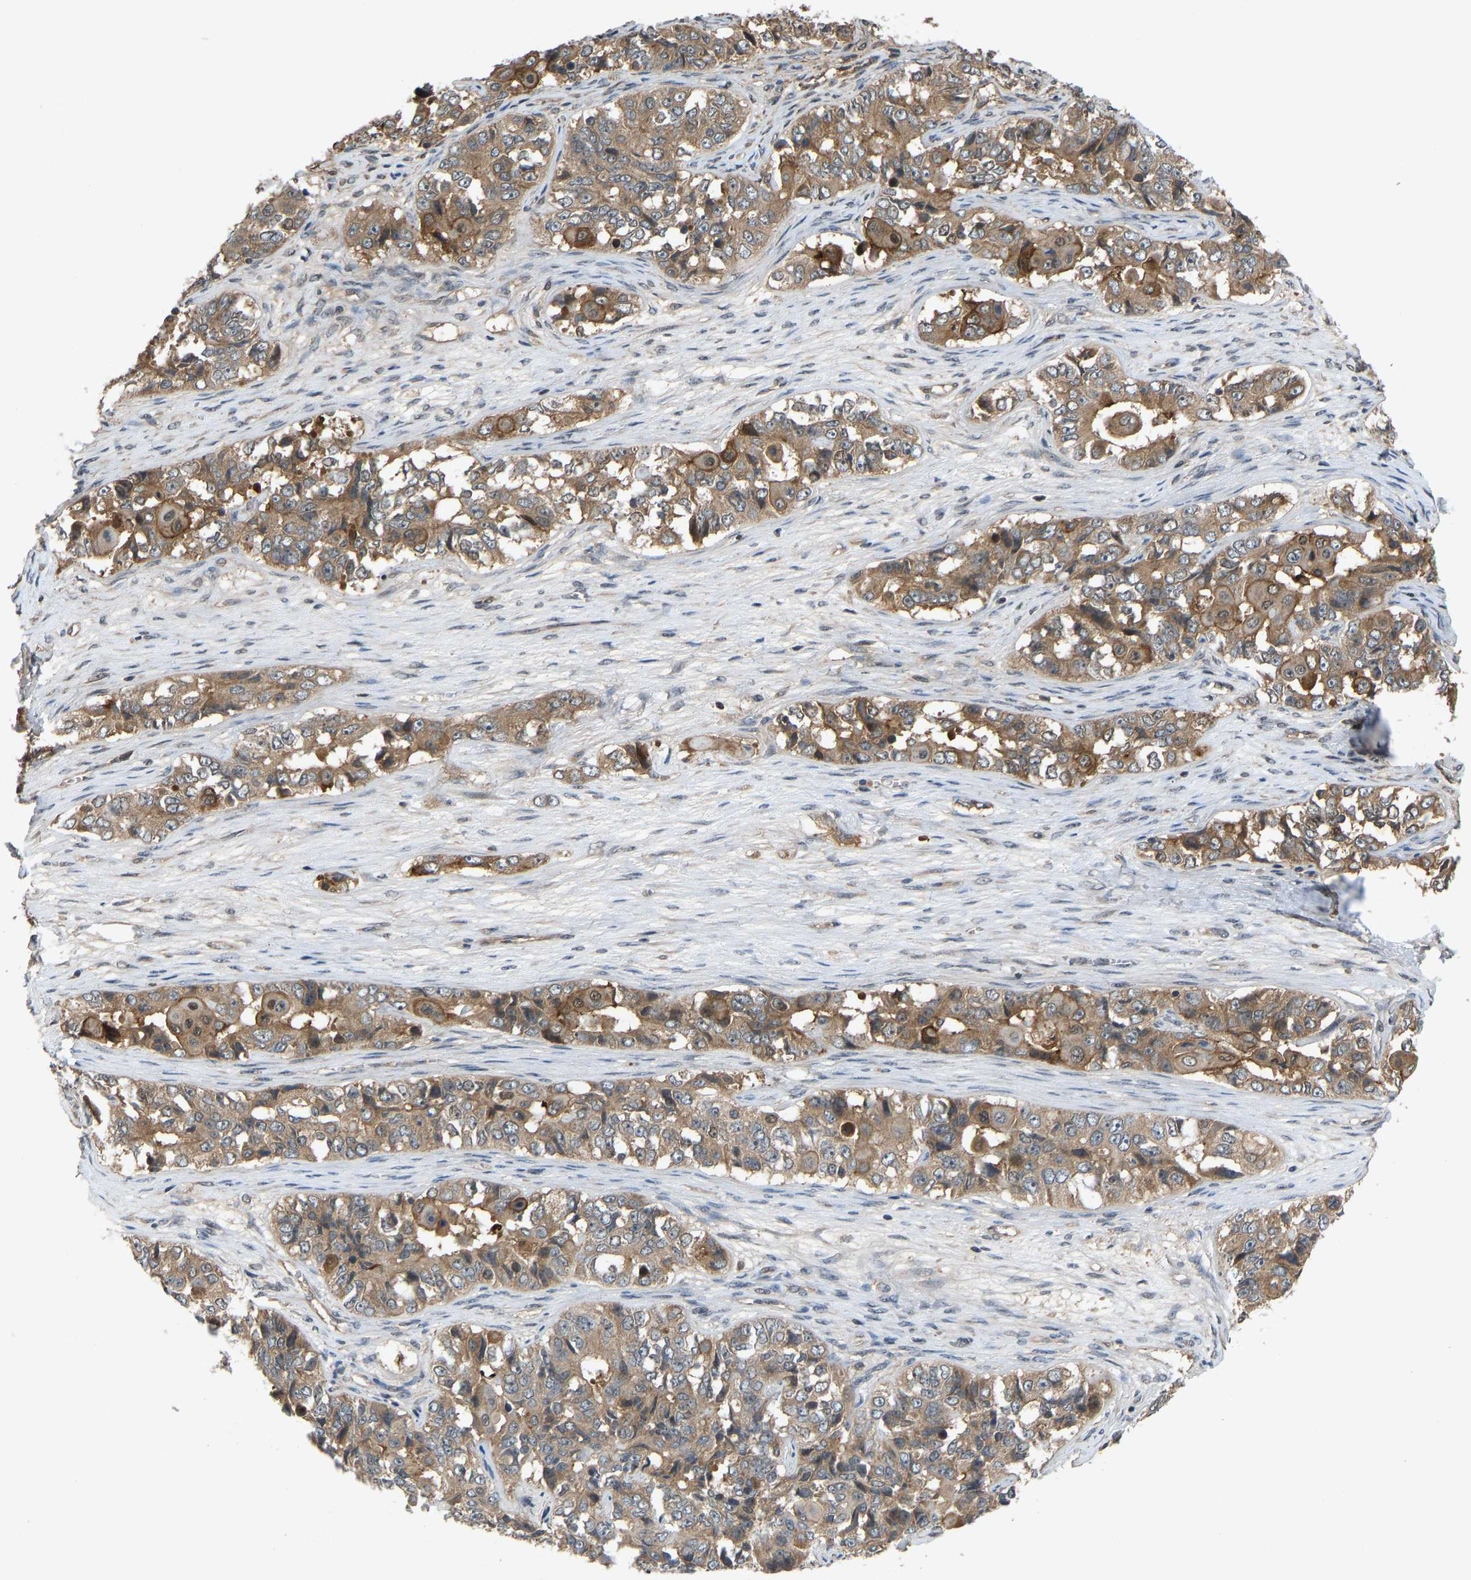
{"staining": {"intensity": "moderate", "quantity": ">75%", "location": "cytoplasmic/membranous"}, "tissue": "ovarian cancer", "cell_type": "Tumor cells", "image_type": "cancer", "snomed": [{"axis": "morphology", "description": "Carcinoma, endometroid"}, {"axis": "topography", "description": "Ovary"}], "caption": "Immunohistochemistry (IHC) photomicrograph of ovarian cancer (endometroid carcinoma) stained for a protein (brown), which exhibits medium levels of moderate cytoplasmic/membranous positivity in approximately >75% of tumor cells.", "gene": "CCT8", "patient": {"sex": "female", "age": 51}}